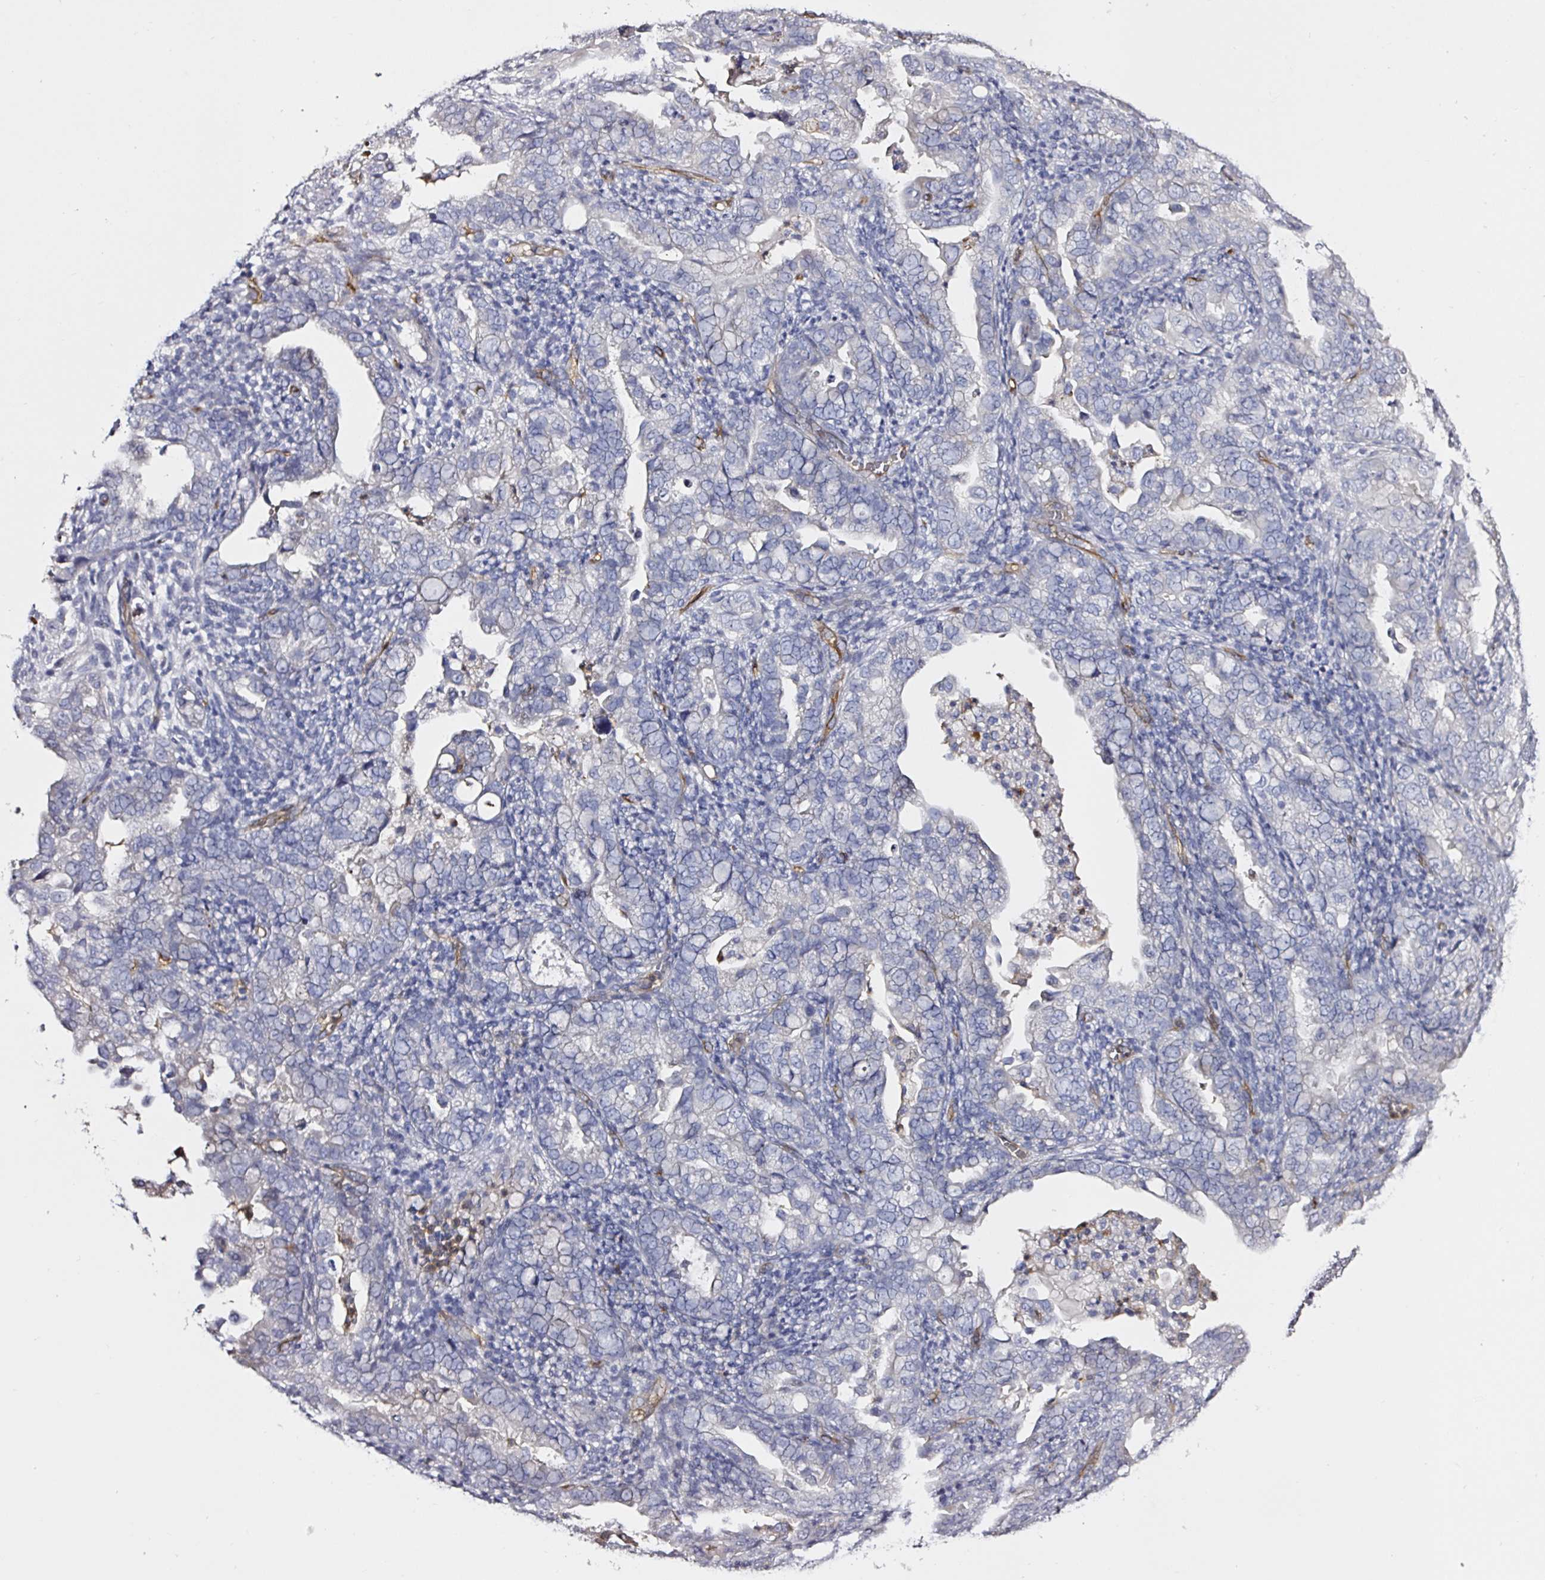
{"staining": {"intensity": "negative", "quantity": "none", "location": "none"}, "tissue": "endometrial cancer", "cell_type": "Tumor cells", "image_type": "cancer", "snomed": [{"axis": "morphology", "description": "Adenocarcinoma, NOS"}, {"axis": "topography", "description": "Endometrium"}], "caption": "Endometrial adenocarcinoma was stained to show a protein in brown. There is no significant expression in tumor cells.", "gene": "ACSBG2", "patient": {"sex": "female", "age": 57}}